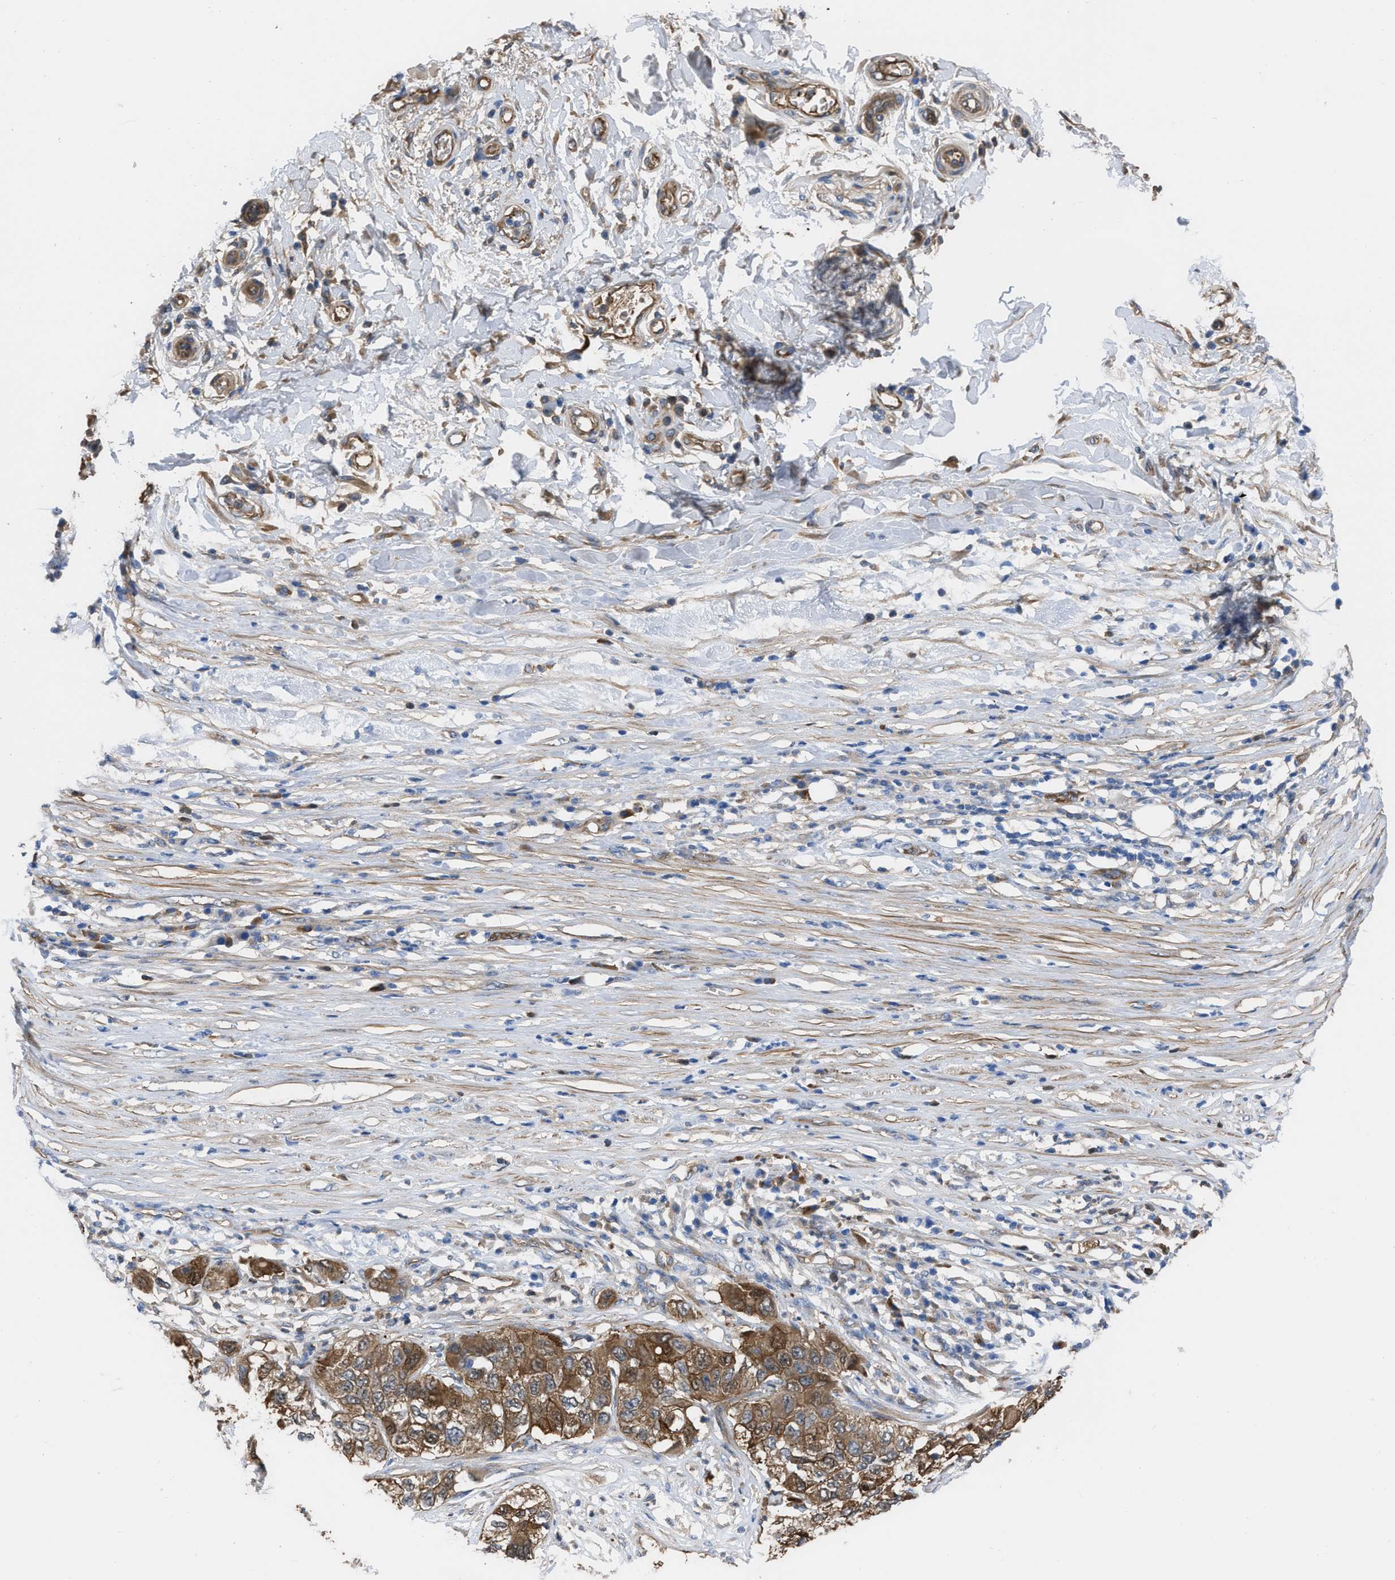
{"staining": {"intensity": "strong", "quantity": ">75%", "location": "cytoplasmic/membranous,nuclear"}, "tissue": "pancreatic cancer", "cell_type": "Tumor cells", "image_type": "cancer", "snomed": [{"axis": "morphology", "description": "Adenocarcinoma, NOS"}, {"axis": "topography", "description": "Pancreas"}], "caption": "Tumor cells reveal high levels of strong cytoplasmic/membranous and nuclear positivity in approximately >75% of cells in adenocarcinoma (pancreatic). (Brightfield microscopy of DAB IHC at high magnification).", "gene": "TRIOBP", "patient": {"sex": "female", "age": 78}}